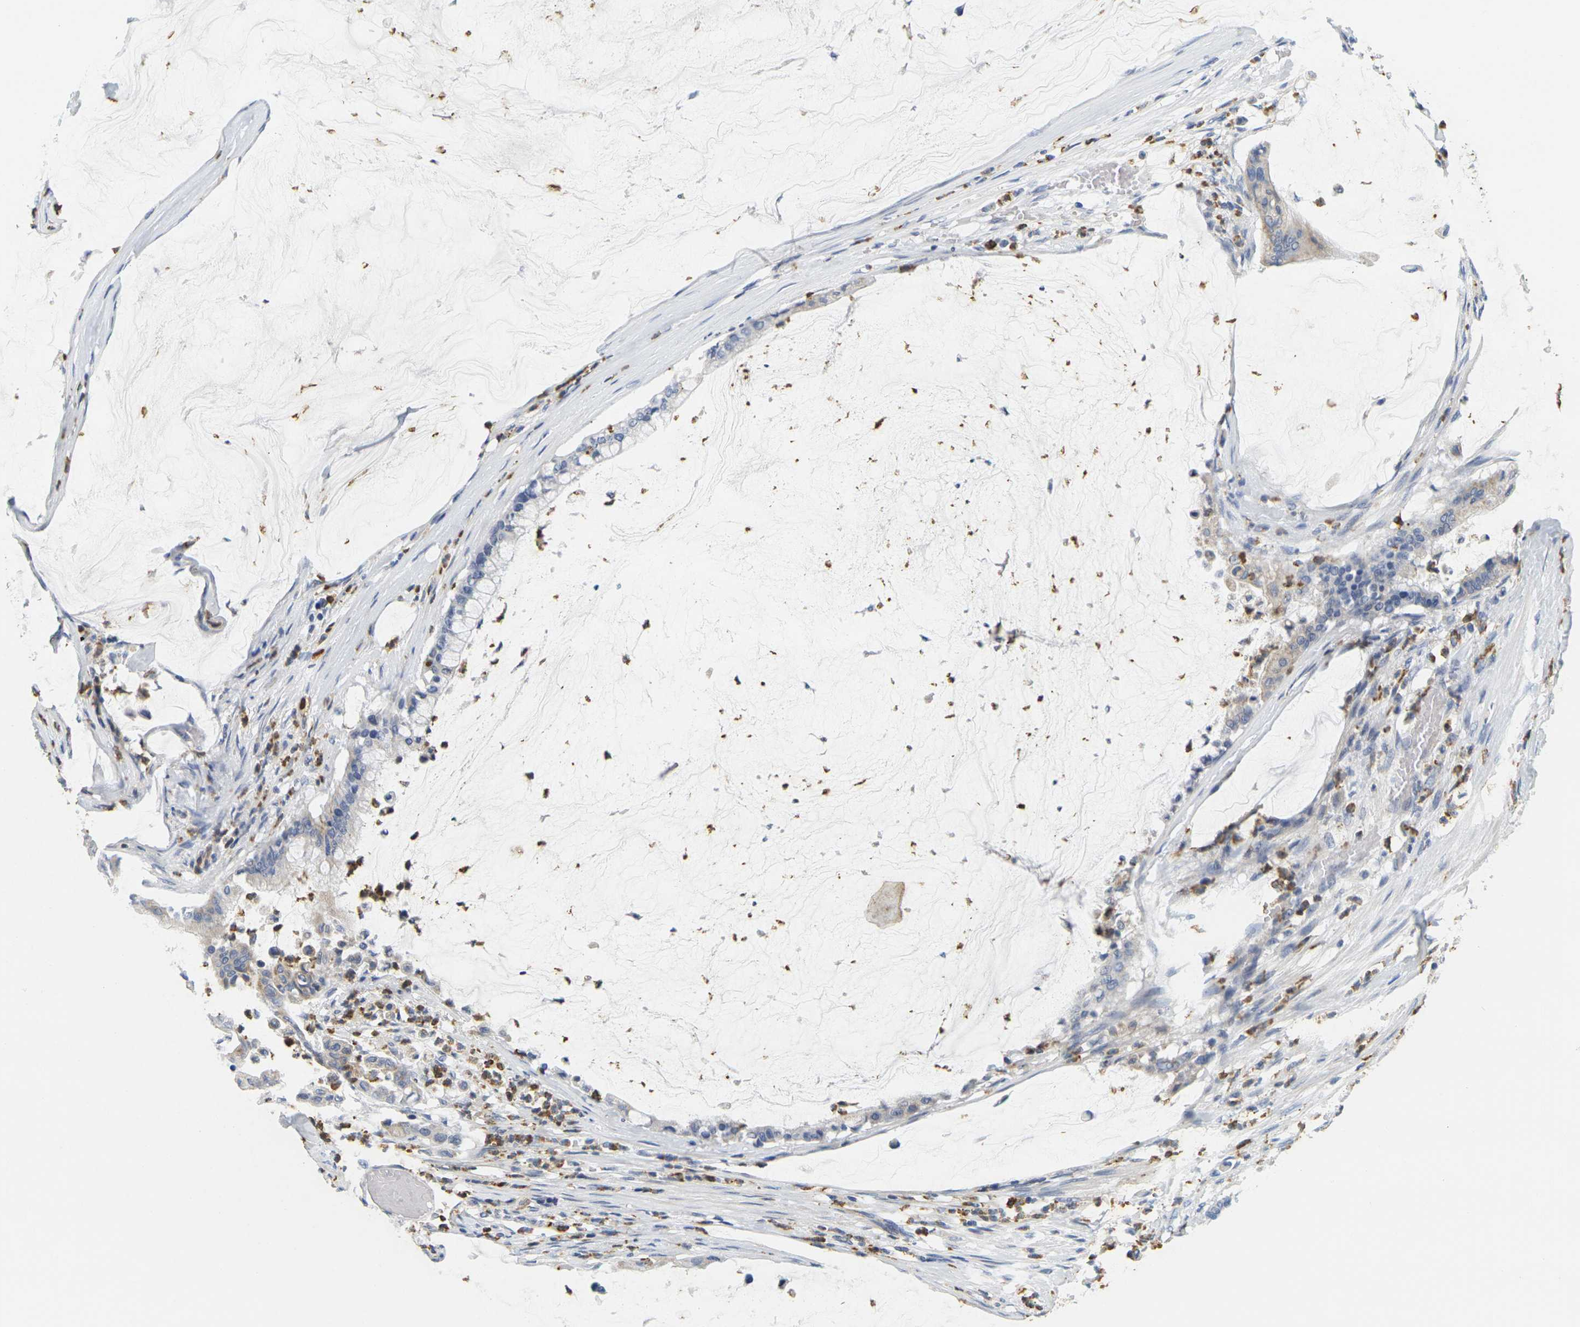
{"staining": {"intensity": "weak", "quantity": "<25%", "location": "cytoplasmic/membranous"}, "tissue": "pancreatic cancer", "cell_type": "Tumor cells", "image_type": "cancer", "snomed": [{"axis": "morphology", "description": "Adenocarcinoma, NOS"}, {"axis": "topography", "description": "Pancreas"}], "caption": "Immunohistochemical staining of human adenocarcinoma (pancreatic) shows no significant expression in tumor cells.", "gene": "KLK5", "patient": {"sex": "male", "age": 41}}